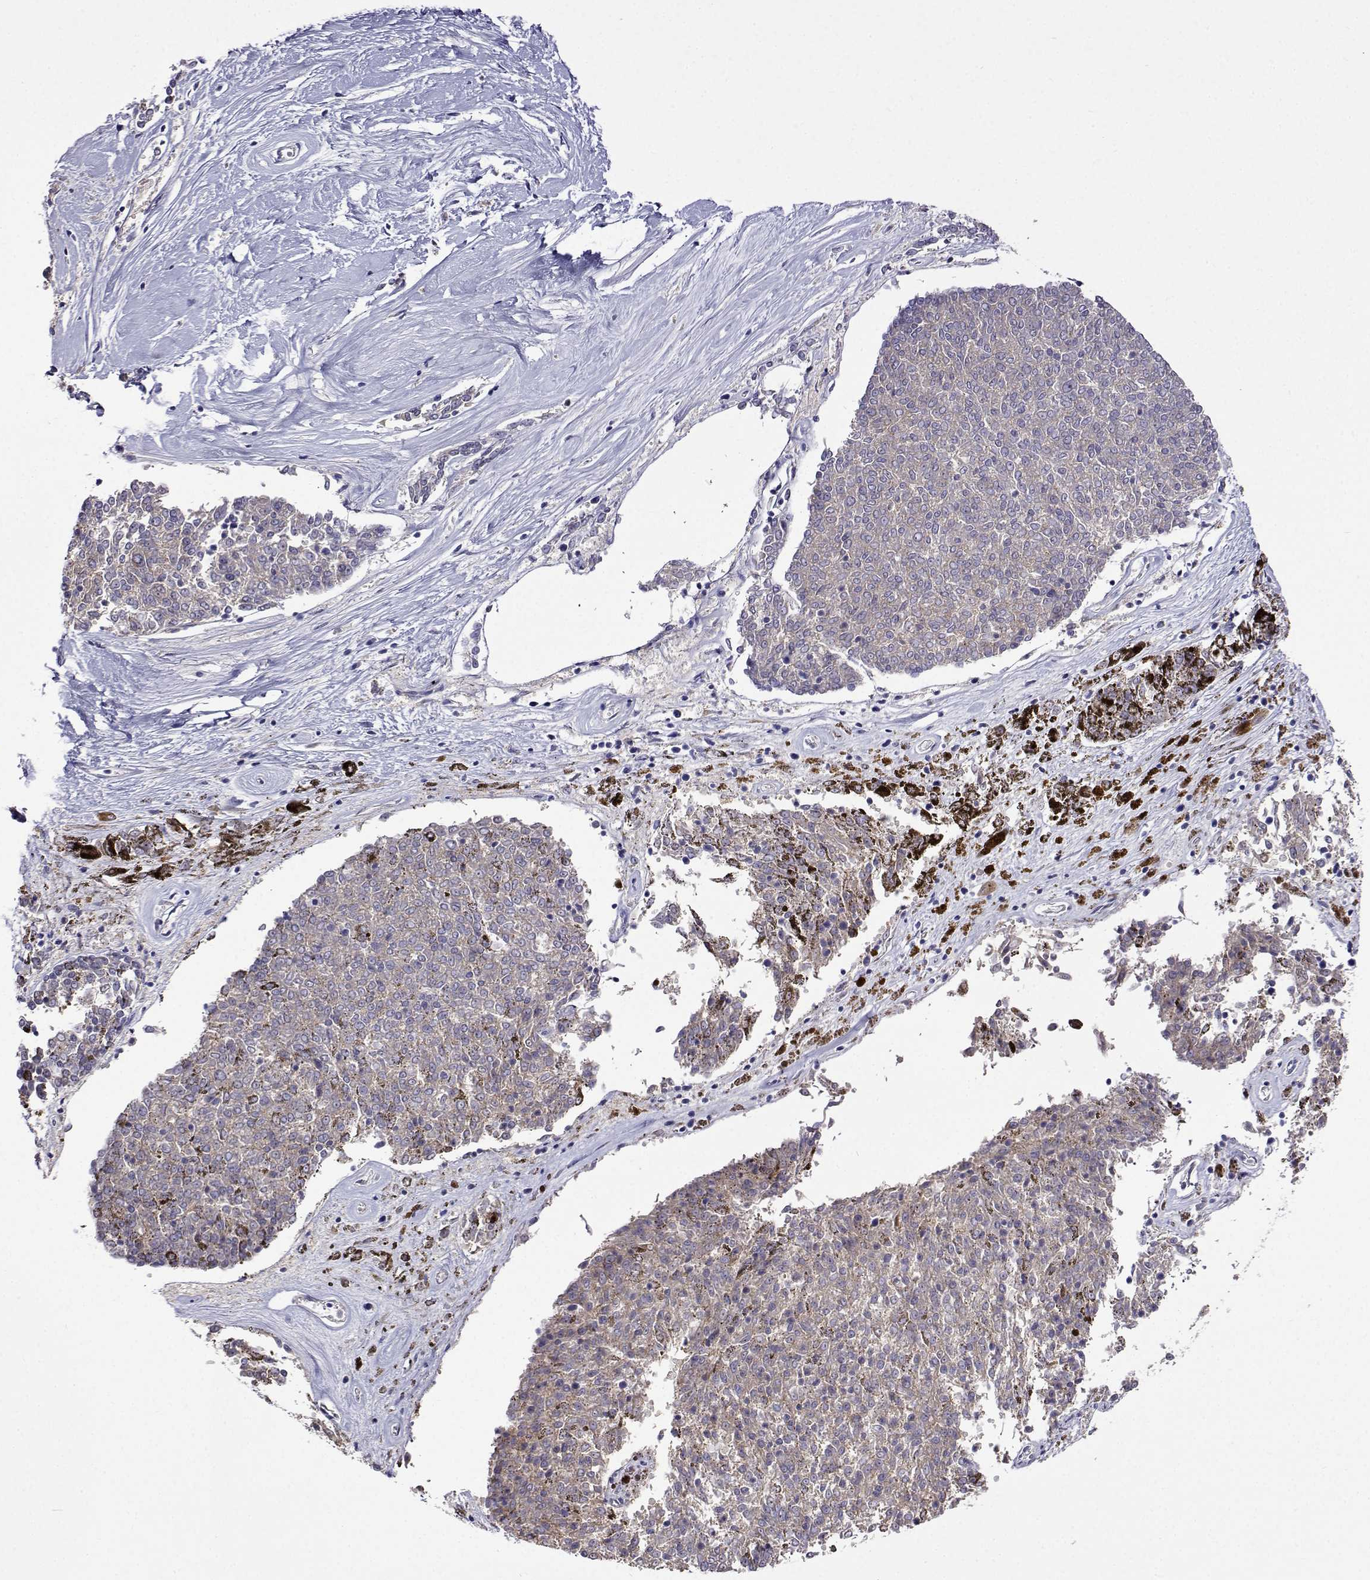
{"staining": {"intensity": "negative", "quantity": "none", "location": "none"}, "tissue": "melanoma", "cell_type": "Tumor cells", "image_type": "cancer", "snomed": [{"axis": "morphology", "description": "Malignant melanoma, NOS"}, {"axis": "topography", "description": "Skin"}], "caption": "Tumor cells are negative for protein expression in human malignant melanoma.", "gene": "SULT2A1", "patient": {"sex": "female", "age": 72}}